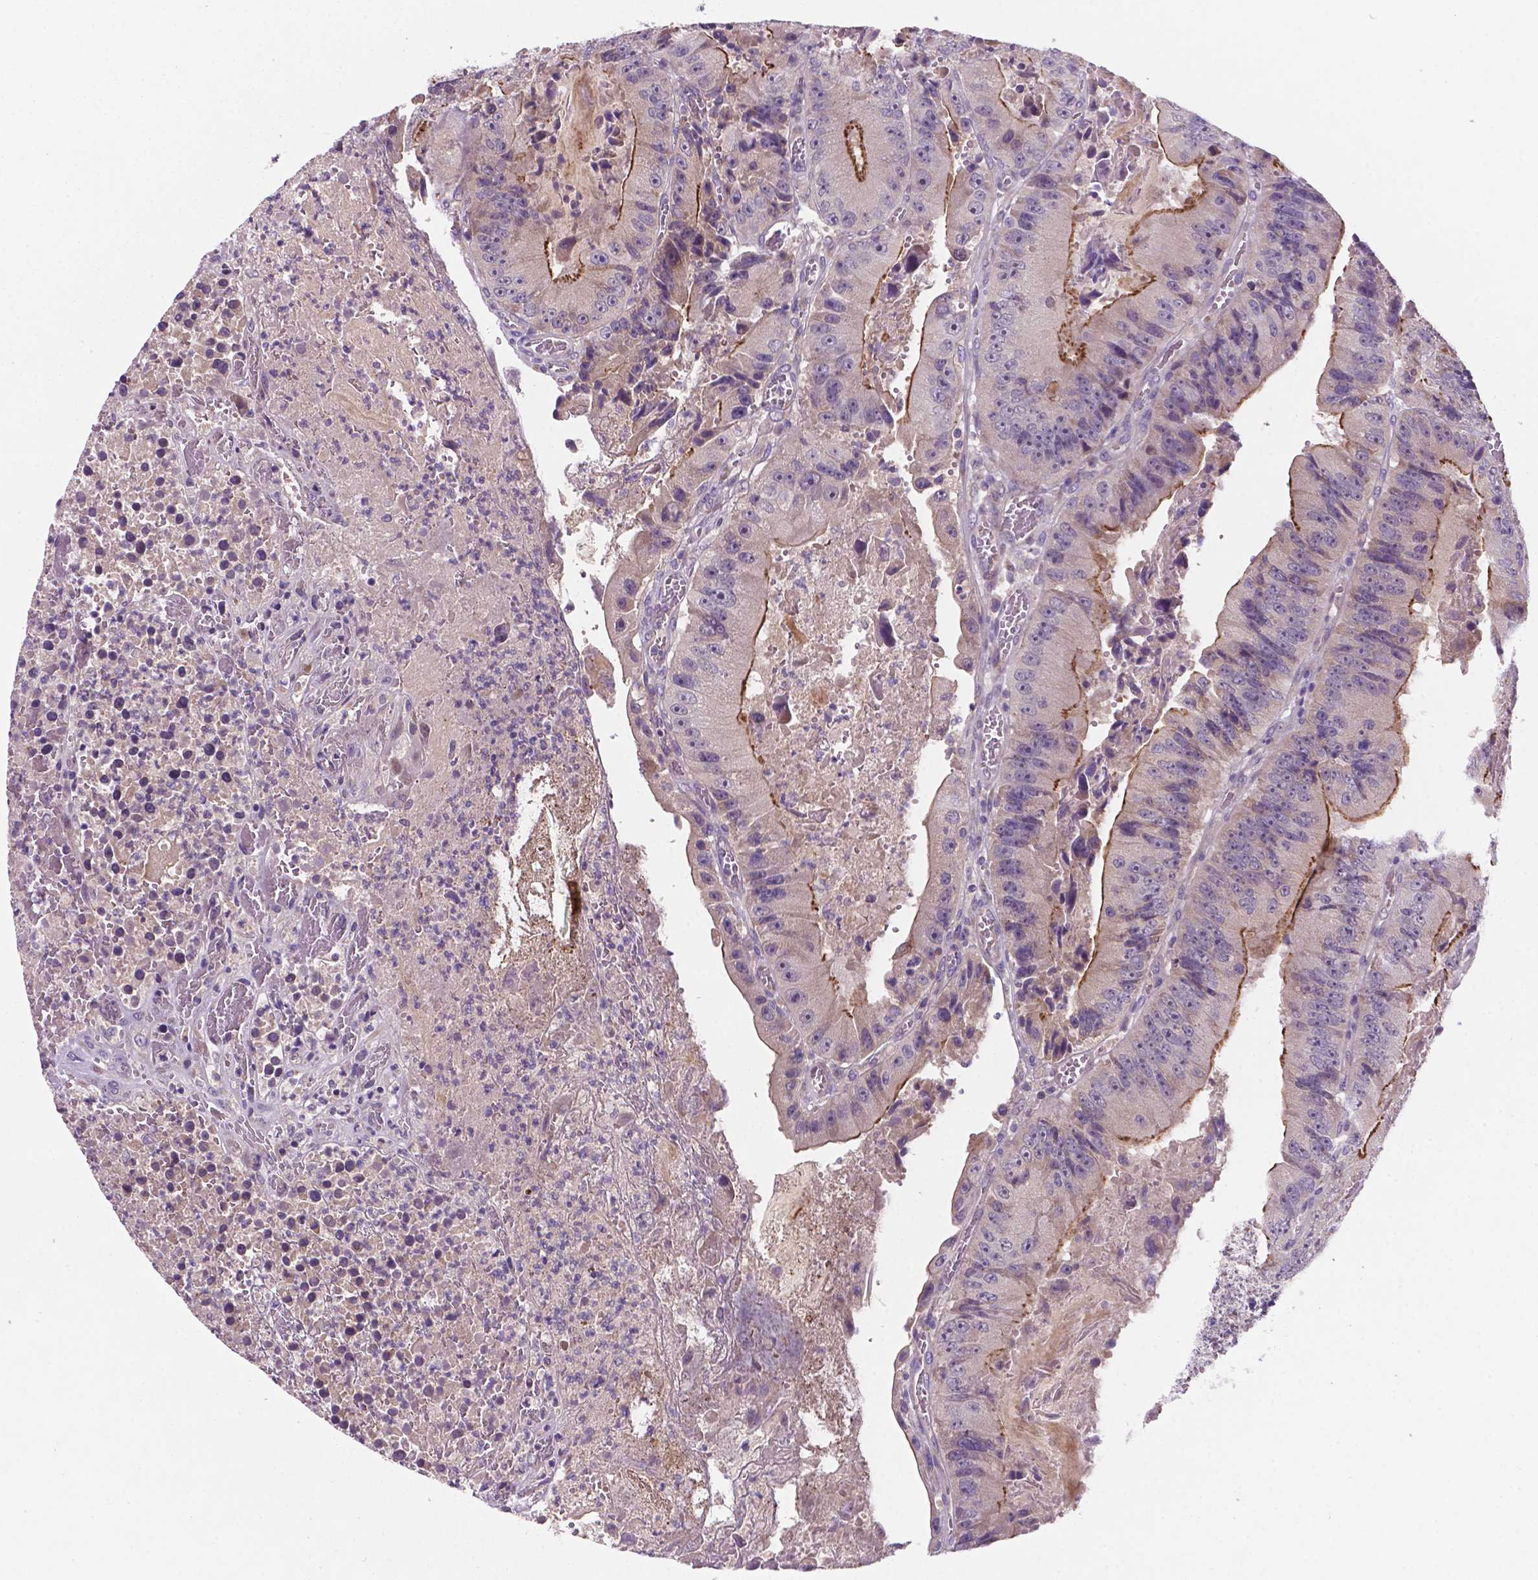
{"staining": {"intensity": "strong", "quantity": ">75%", "location": "cytoplasmic/membranous"}, "tissue": "colorectal cancer", "cell_type": "Tumor cells", "image_type": "cancer", "snomed": [{"axis": "morphology", "description": "Adenocarcinoma, NOS"}, {"axis": "topography", "description": "Colon"}], "caption": "Tumor cells reveal strong cytoplasmic/membranous positivity in about >75% of cells in colorectal cancer. (Stains: DAB (3,3'-diaminobenzidine) in brown, nuclei in blue, Microscopy: brightfield microscopy at high magnification).", "gene": "TM4SF20", "patient": {"sex": "female", "age": 86}}